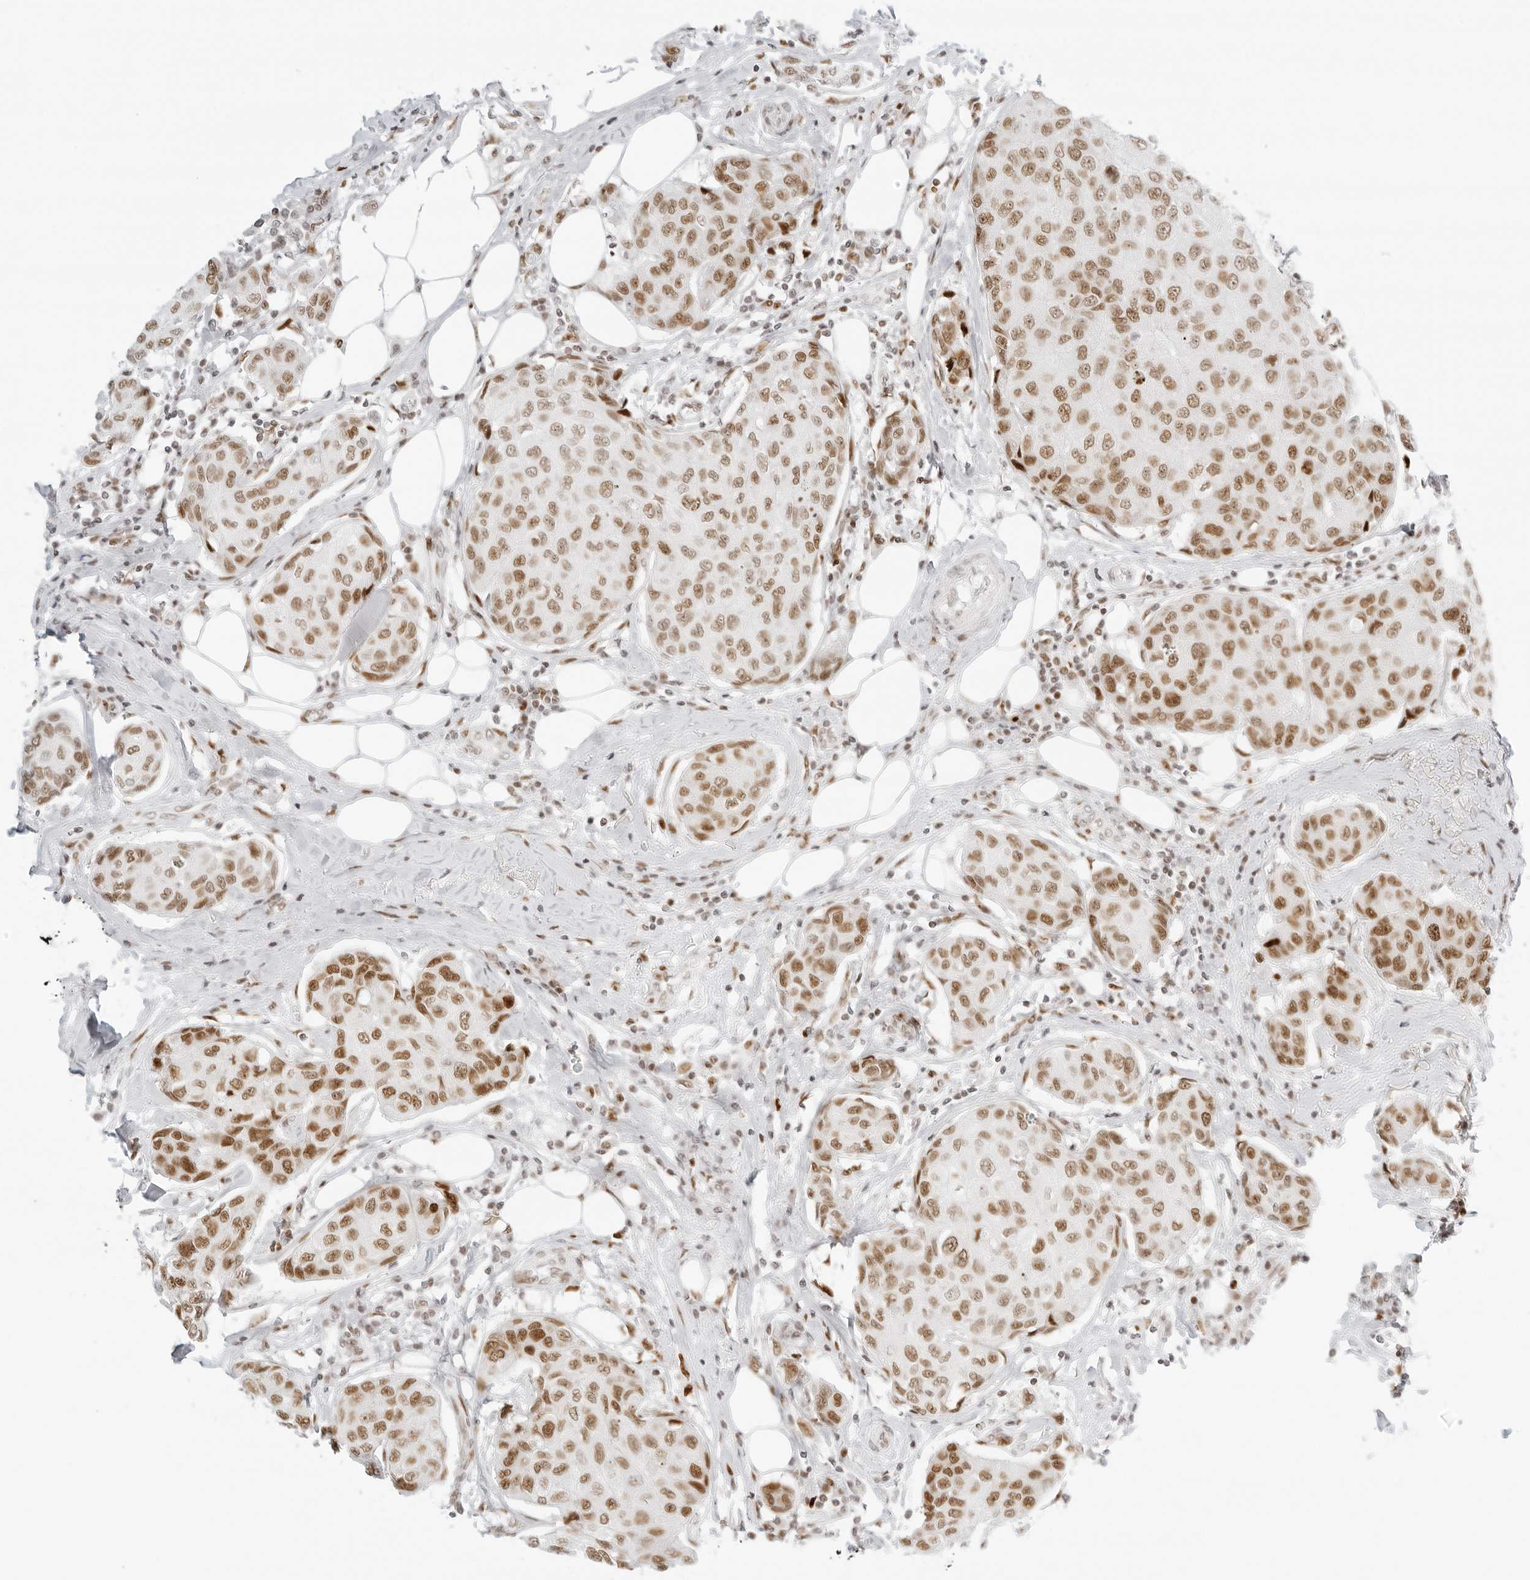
{"staining": {"intensity": "moderate", "quantity": ">75%", "location": "nuclear"}, "tissue": "breast cancer", "cell_type": "Tumor cells", "image_type": "cancer", "snomed": [{"axis": "morphology", "description": "Duct carcinoma"}, {"axis": "topography", "description": "Breast"}], "caption": "Breast cancer (invasive ductal carcinoma) stained with a brown dye demonstrates moderate nuclear positive staining in approximately >75% of tumor cells.", "gene": "RCC1", "patient": {"sex": "female", "age": 80}}